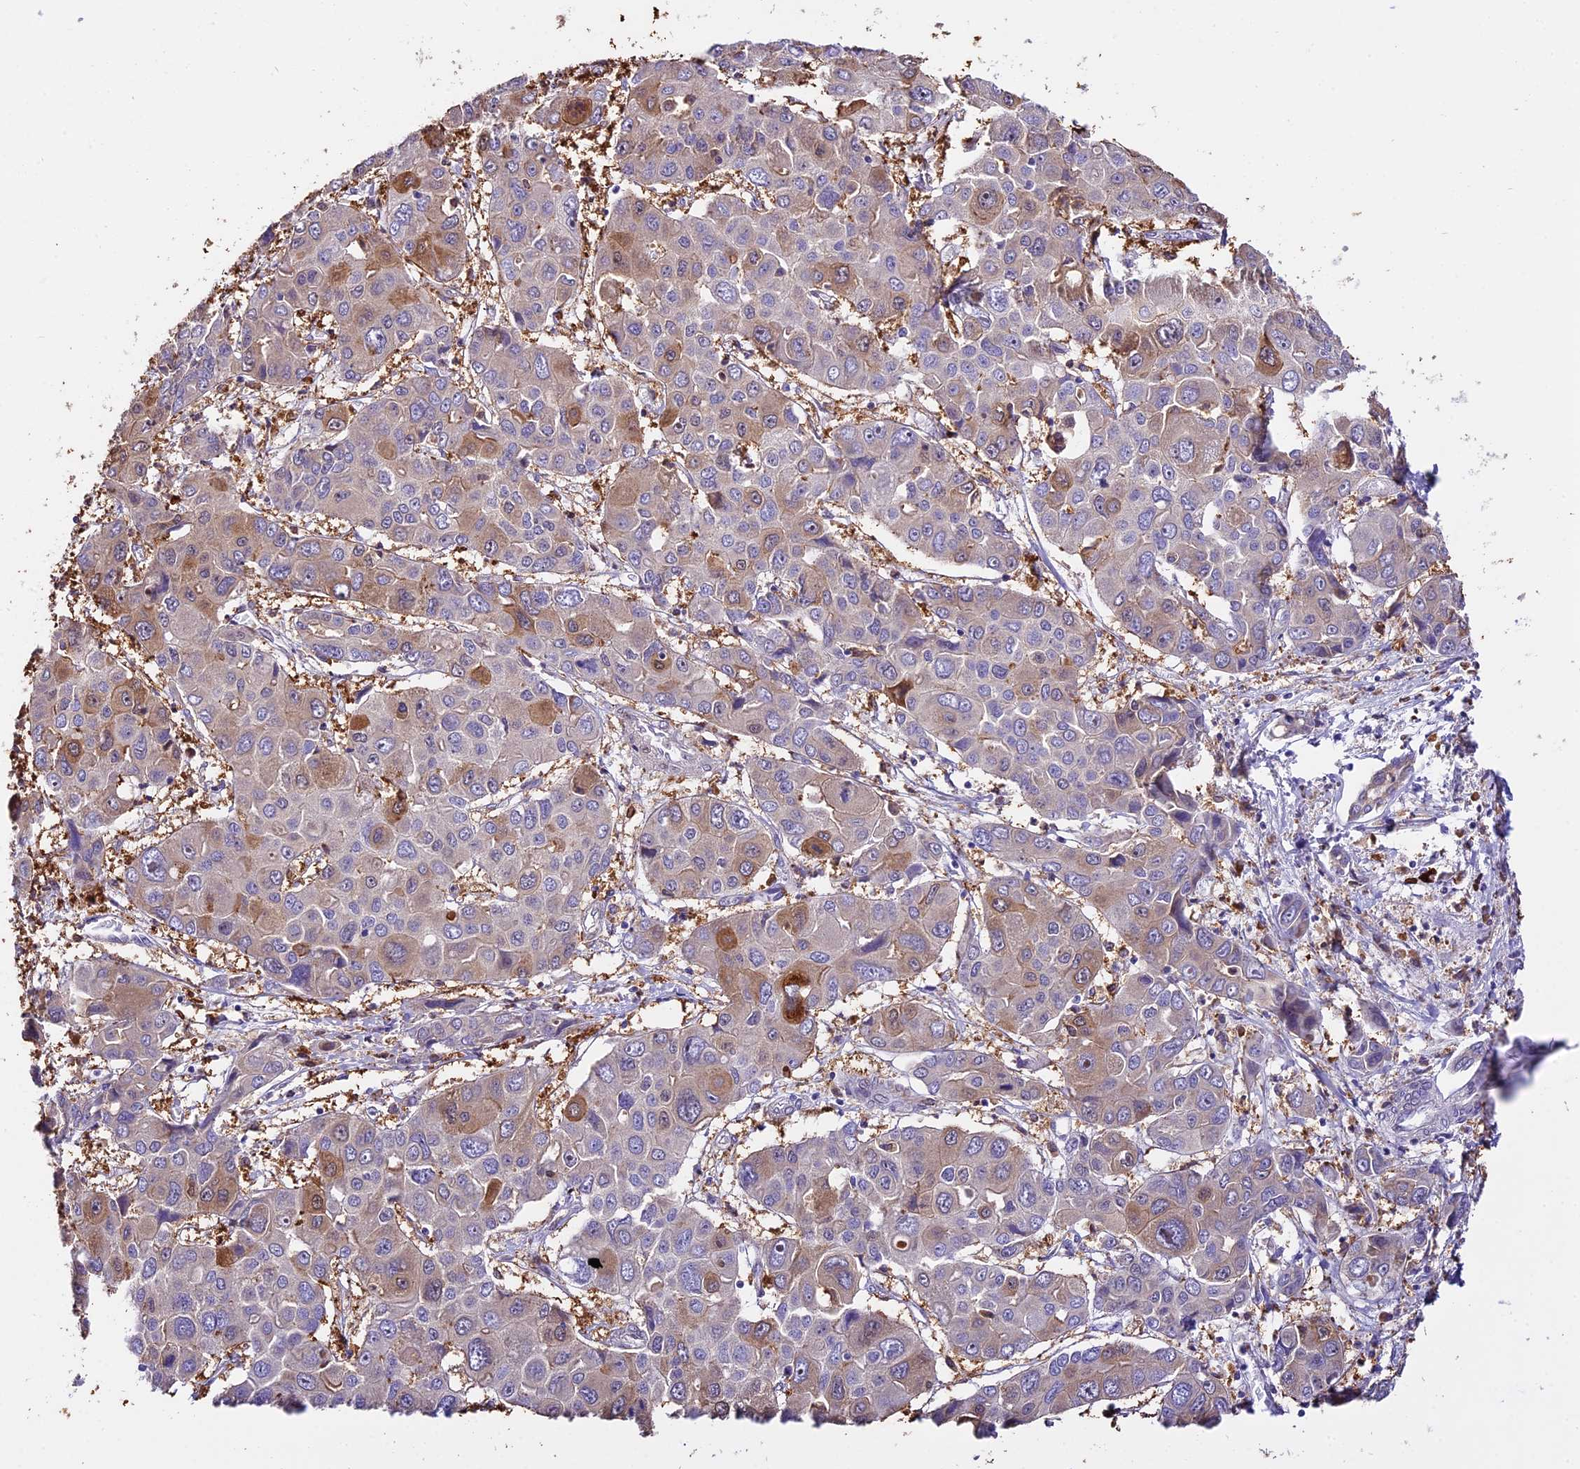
{"staining": {"intensity": "moderate", "quantity": "<25%", "location": "cytoplasmic/membranous"}, "tissue": "liver cancer", "cell_type": "Tumor cells", "image_type": "cancer", "snomed": [{"axis": "morphology", "description": "Cholangiocarcinoma"}, {"axis": "topography", "description": "Liver"}], "caption": "Immunohistochemical staining of liver cancer exhibits low levels of moderate cytoplasmic/membranous staining in about <25% of tumor cells. The protein is shown in brown color, while the nuclei are stained blue.", "gene": "HERPUD1", "patient": {"sex": "male", "age": 67}}